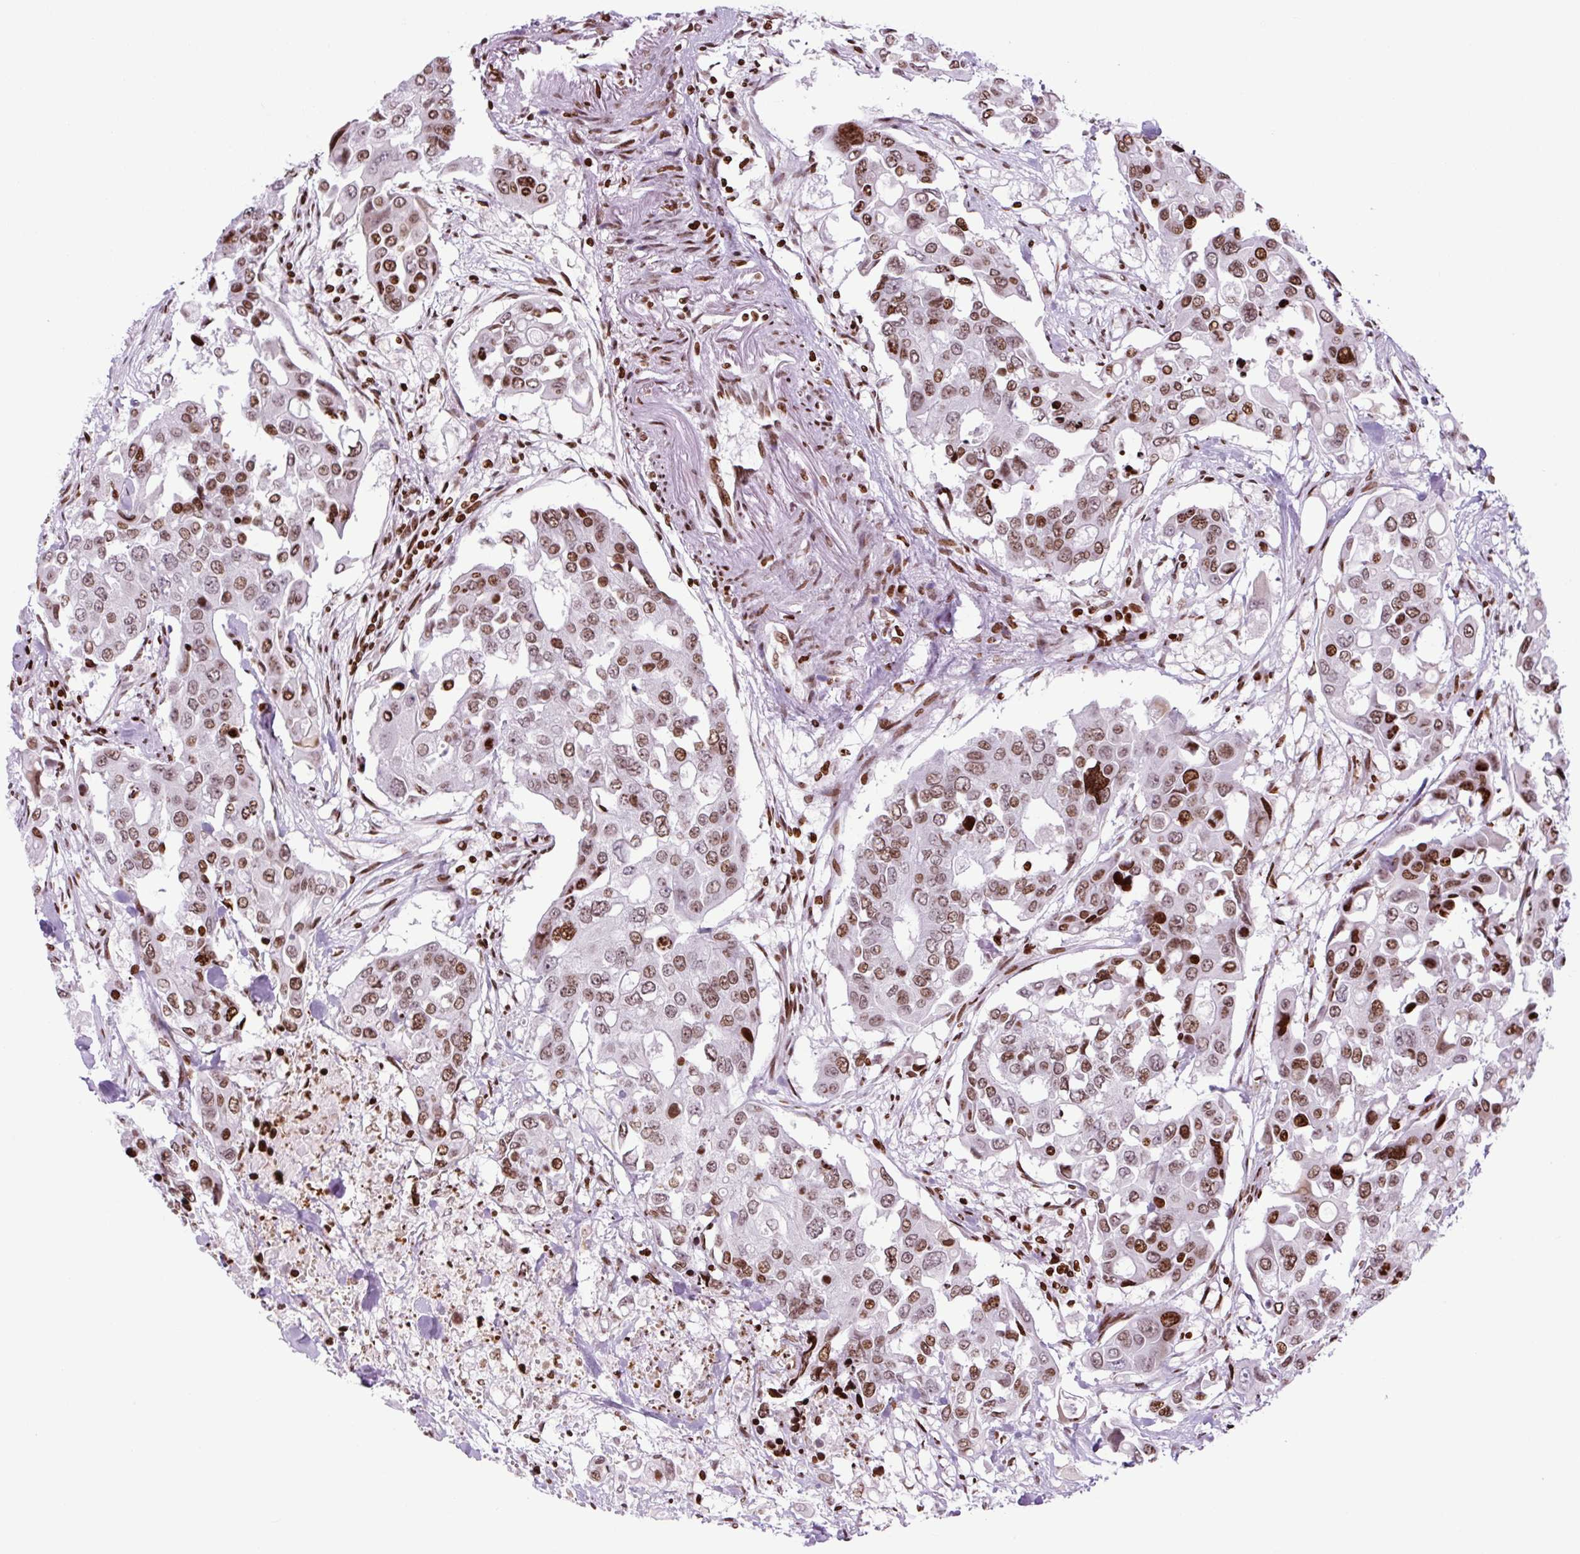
{"staining": {"intensity": "moderate", "quantity": ">75%", "location": "nuclear"}, "tissue": "colorectal cancer", "cell_type": "Tumor cells", "image_type": "cancer", "snomed": [{"axis": "morphology", "description": "Adenocarcinoma, NOS"}, {"axis": "topography", "description": "Colon"}], "caption": "Brown immunohistochemical staining in human adenocarcinoma (colorectal) shows moderate nuclear staining in approximately >75% of tumor cells.", "gene": "H1-3", "patient": {"sex": "male", "age": 77}}